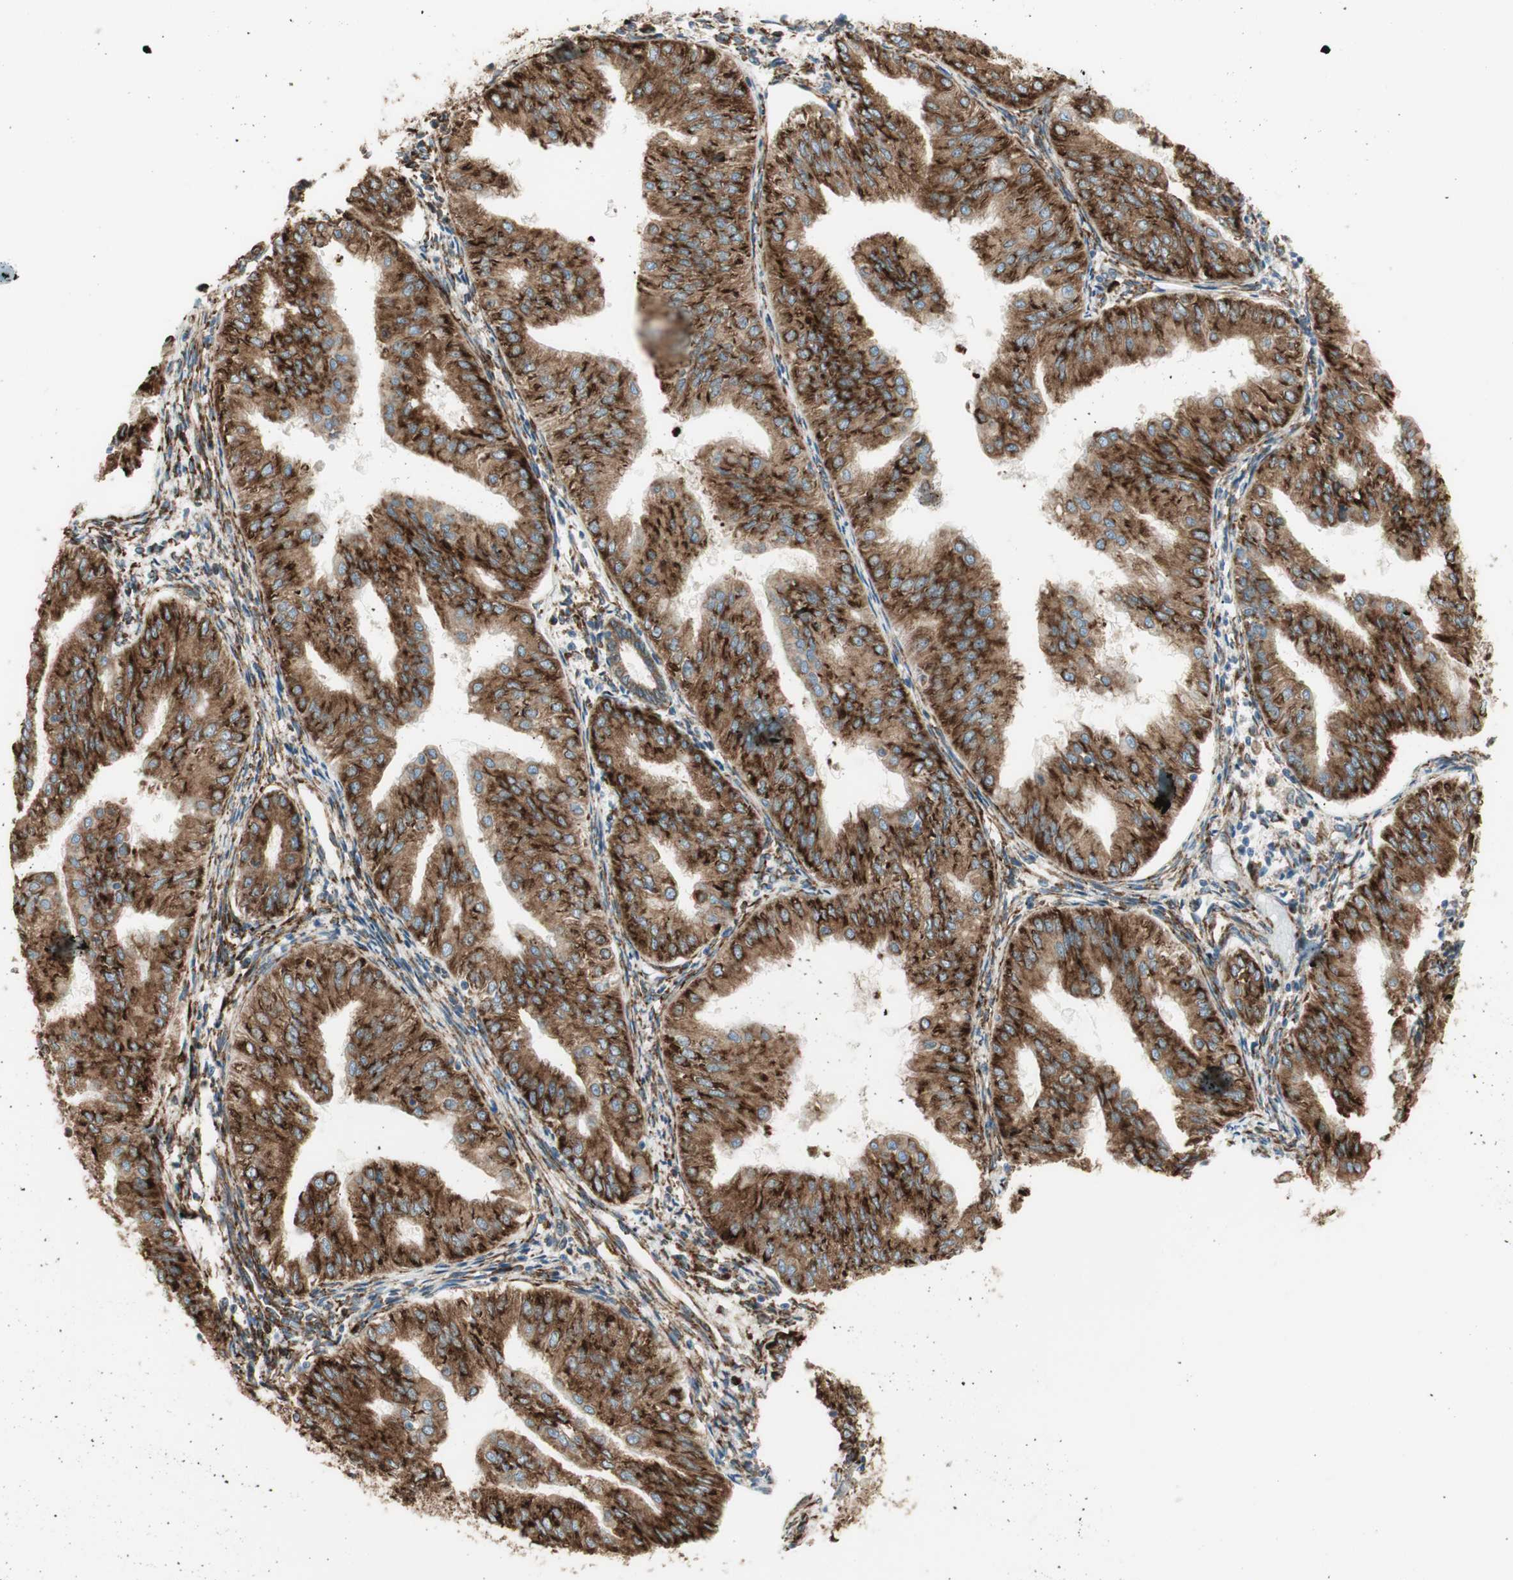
{"staining": {"intensity": "strong", "quantity": ">75%", "location": "cytoplasmic/membranous"}, "tissue": "endometrial cancer", "cell_type": "Tumor cells", "image_type": "cancer", "snomed": [{"axis": "morphology", "description": "Adenocarcinoma, NOS"}, {"axis": "topography", "description": "Endometrium"}], "caption": "Immunohistochemistry (IHC) histopathology image of human endometrial cancer stained for a protein (brown), which demonstrates high levels of strong cytoplasmic/membranous expression in about >75% of tumor cells.", "gene": "RRBP1", "patient": {"sex": "female", "age": 53}}